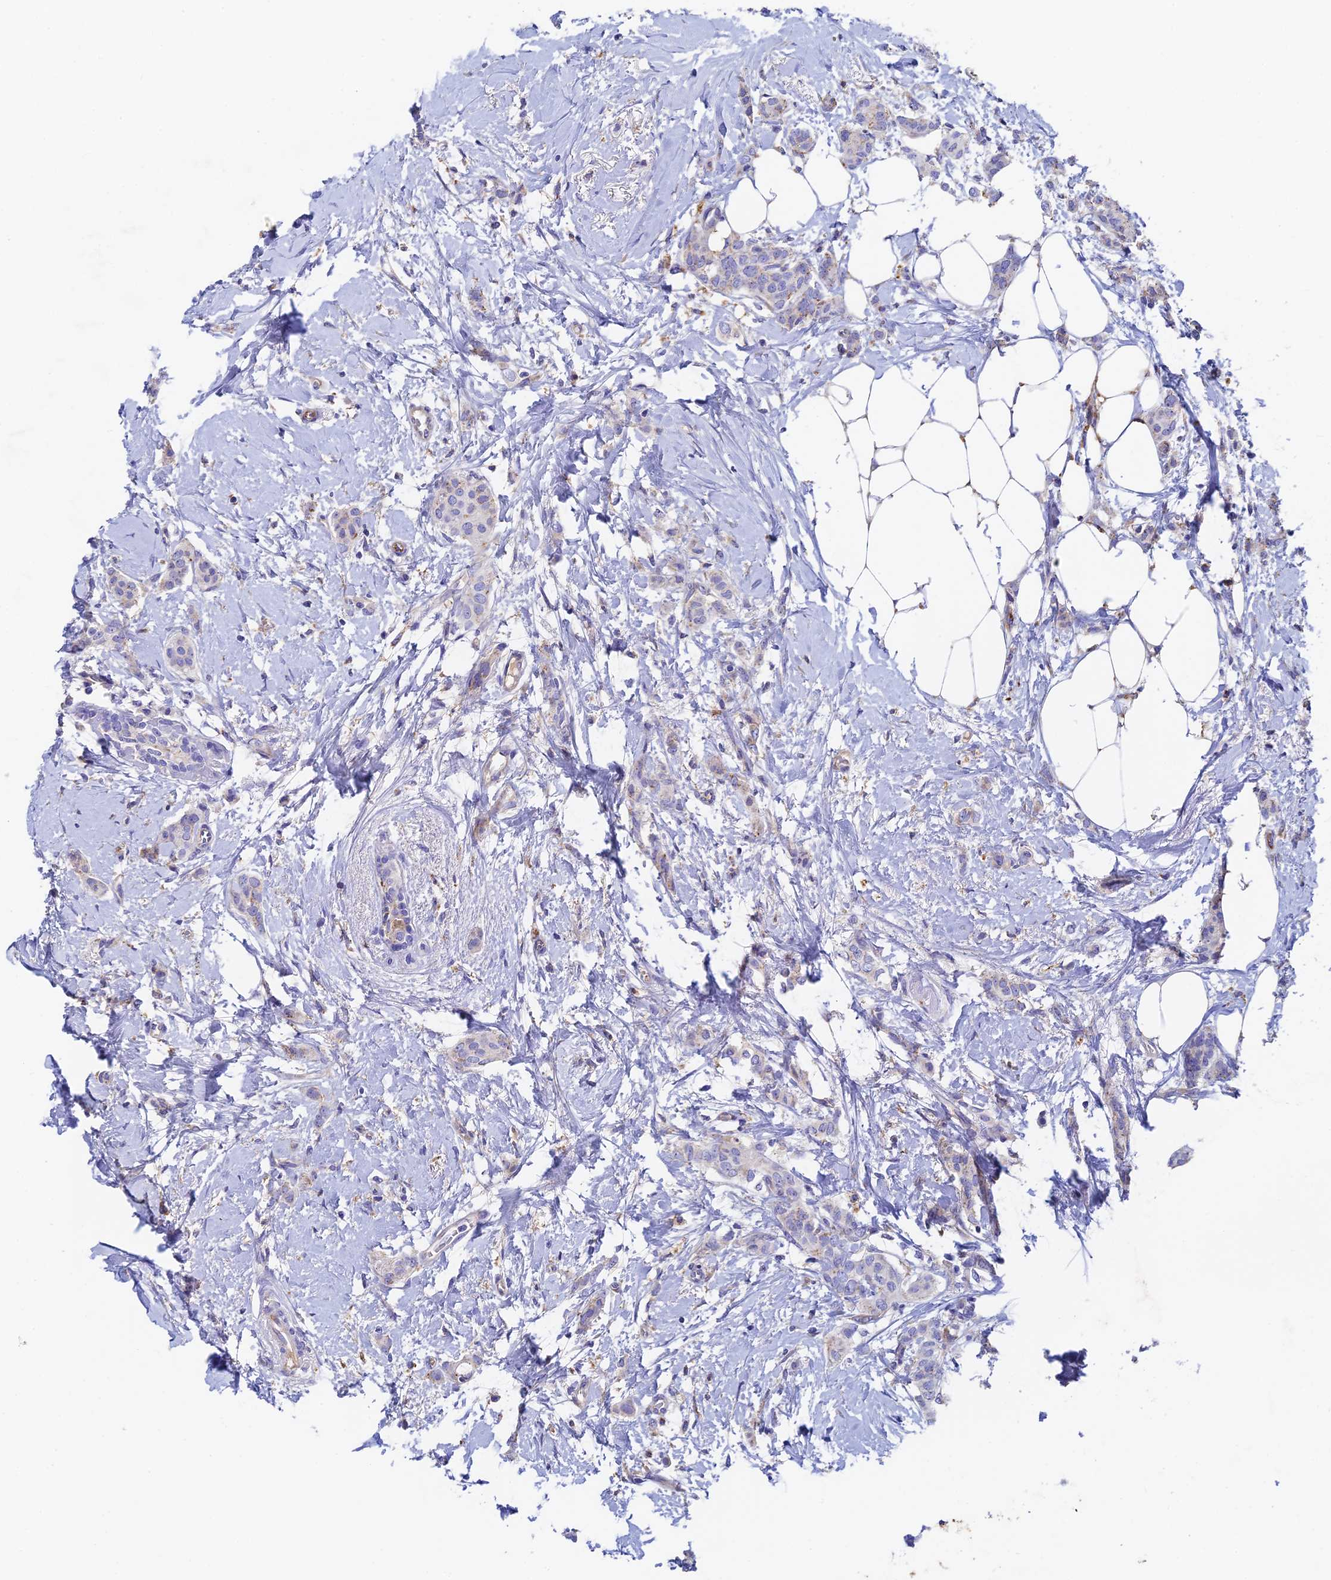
{"staining": {"intensity": "negative", "quantity": "none", "location": "none"}, "tissue": "breast cancer", "cell_type": "Tumor cells", "image_type": "cancer", "snomed": [{"axis": "morphology", "description": "Duct carcinoma"}, {"axis": "topography", "description": "Breast"}], "caption": "An immunohistochemistry histopathology image of breast cancer (intraductal carcinoma) is shown. There is no staining in tumor cells of breast cancer (intraductal carcinoma).", "gene": "RPGRIP1L", "patient": {"sex": "female", "age": 72}}